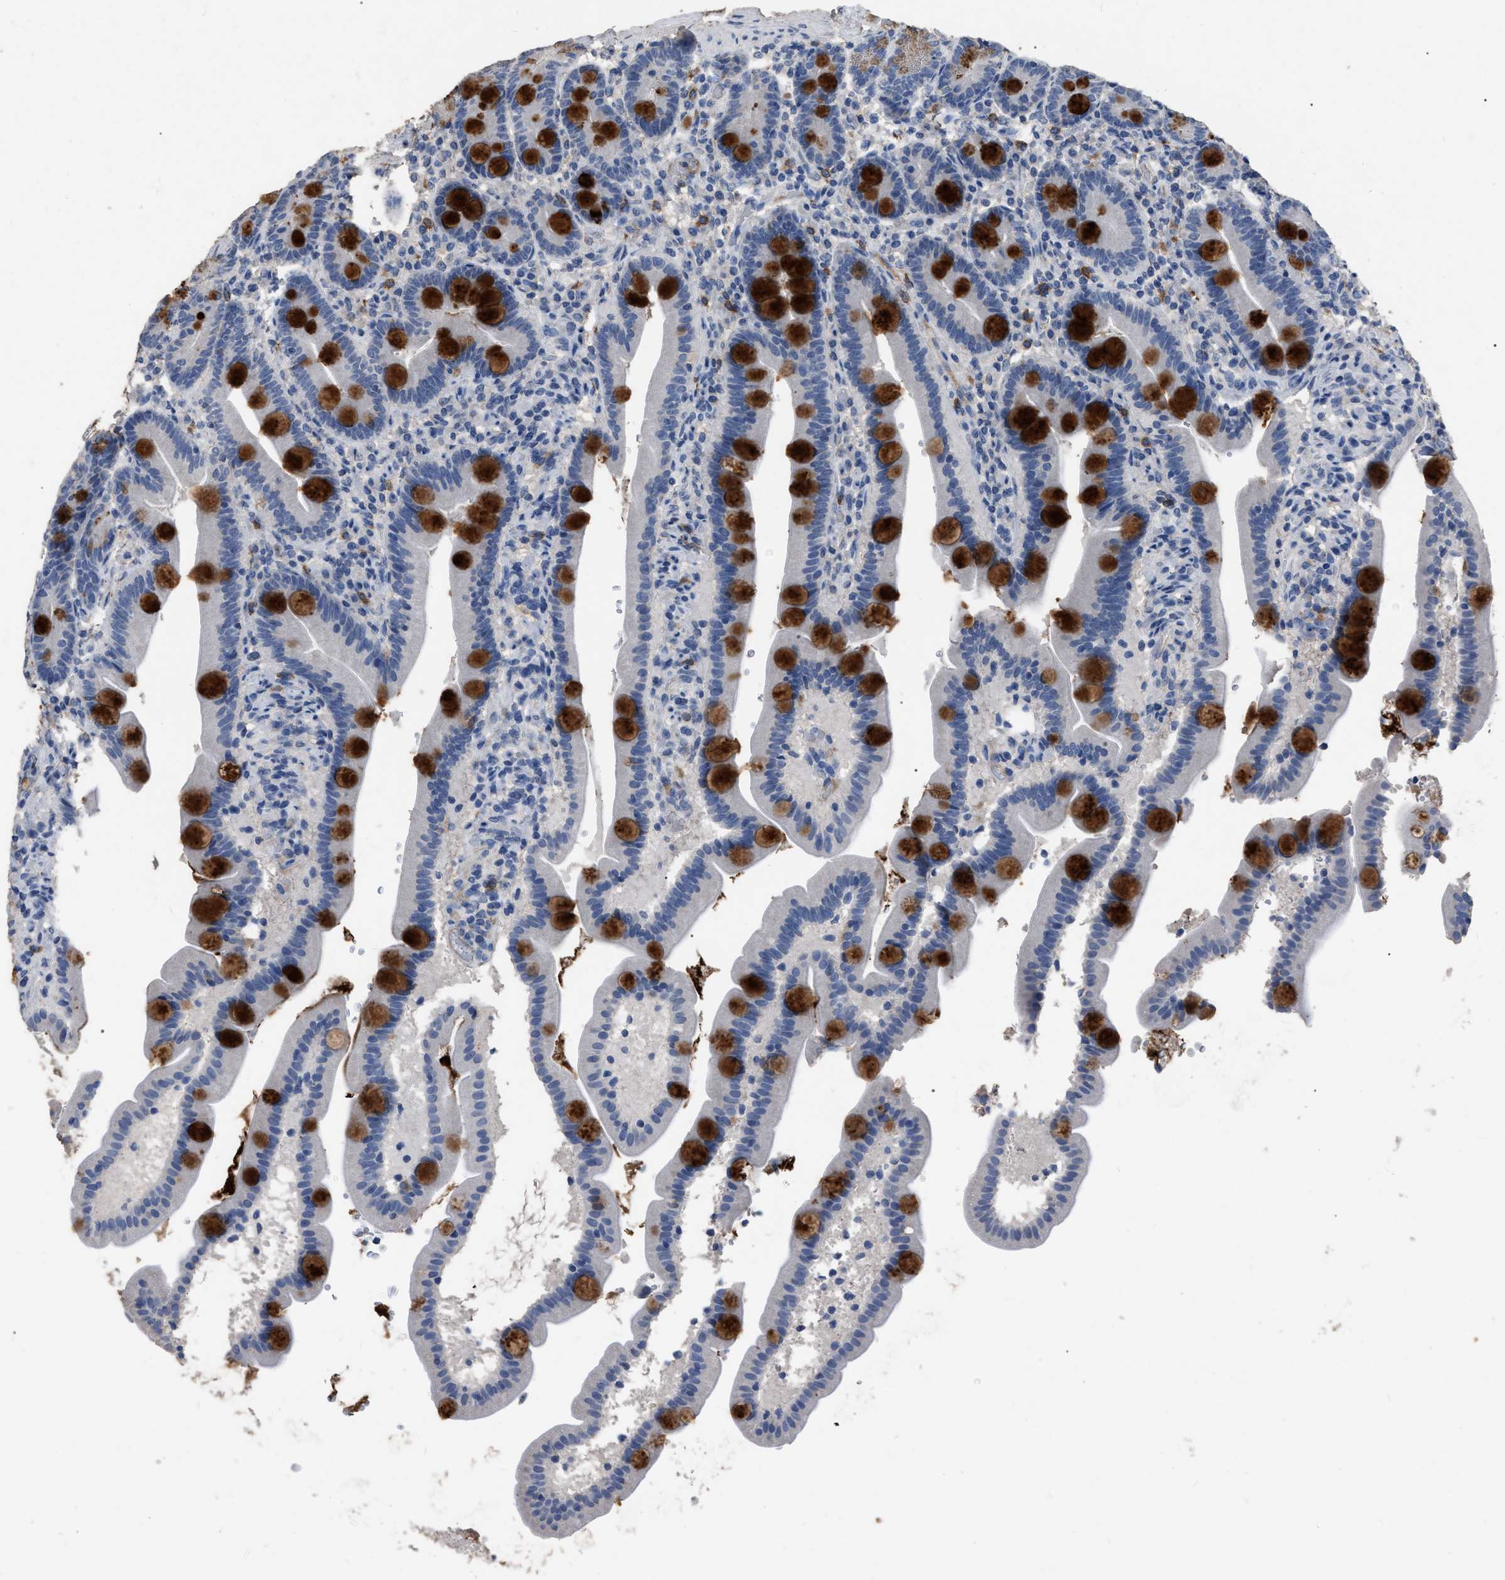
{"staining": {"intensity": "strong", "quantity": "<25%", "location": "cytoplasmic/membranous"}, "tissue": "duodenum", "cell_type": "Glandular cells", "image_type": "normal", "snomed": [{"axis": "morphology", "description": "Normal tissue, NOS"}, {"axis": "topography", "description": "Duodenum"}], "caption": "A photomicrograph of human duodenum stained for a protein displays strong cytoplasmic/membranous brown staining in glandular cells.", "gene": "HABP2", "patient": {"sex": "male", "age": 54}}